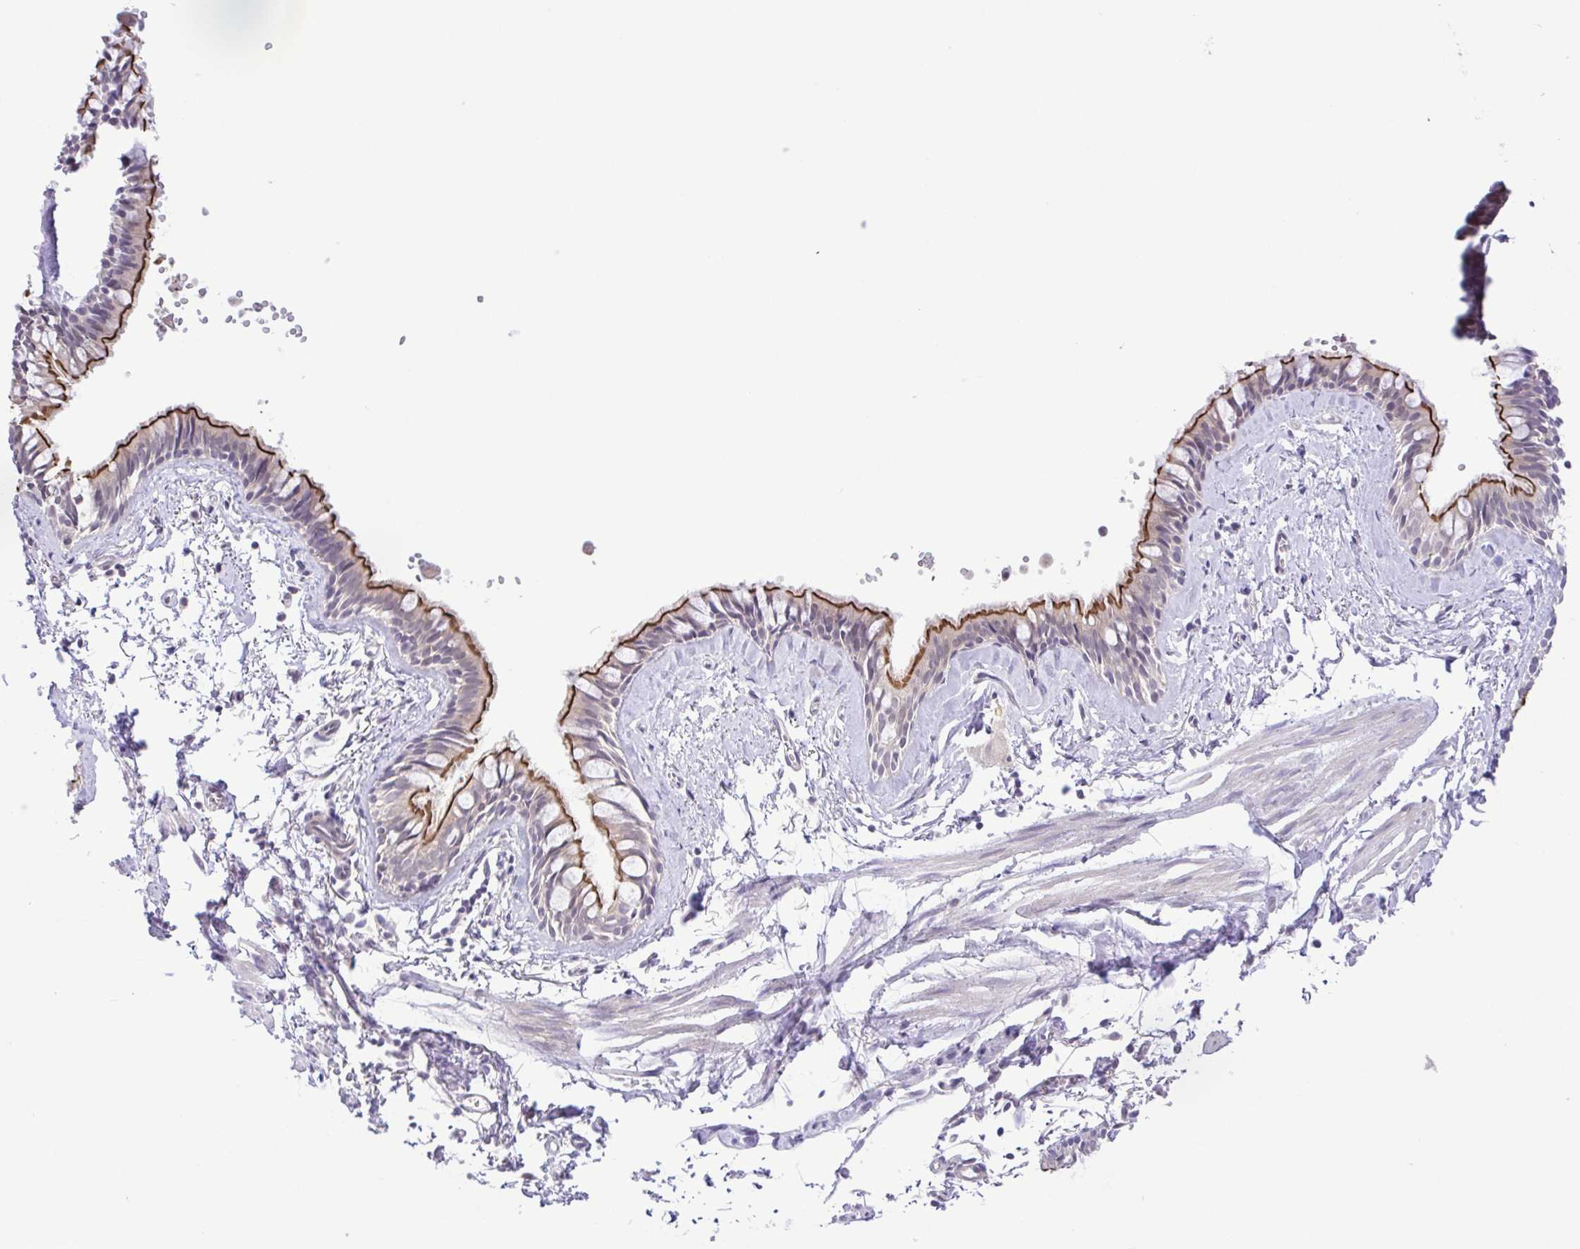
{"staining": {"intensity": "moderate", "quantity": "25%-75%", "location": "cytoplasmic/membranous"}, "tissue": "bronchus", "cell_type": "Respiratory epithelial cells", "image_type": "normal", "snomed": [{"axis": "morphology", "description": "Normal tissue, NOS"}, {"axis": "topography", "description": "Bronchus"}], "caption": "A micrograph of human bronchus stained for a protein reveals moderate cytoplasmic/membranous brown staining in respiratory epithelial cells.", "gene": "IL1RN", "patient": {"sex": "female", "age": 59}}